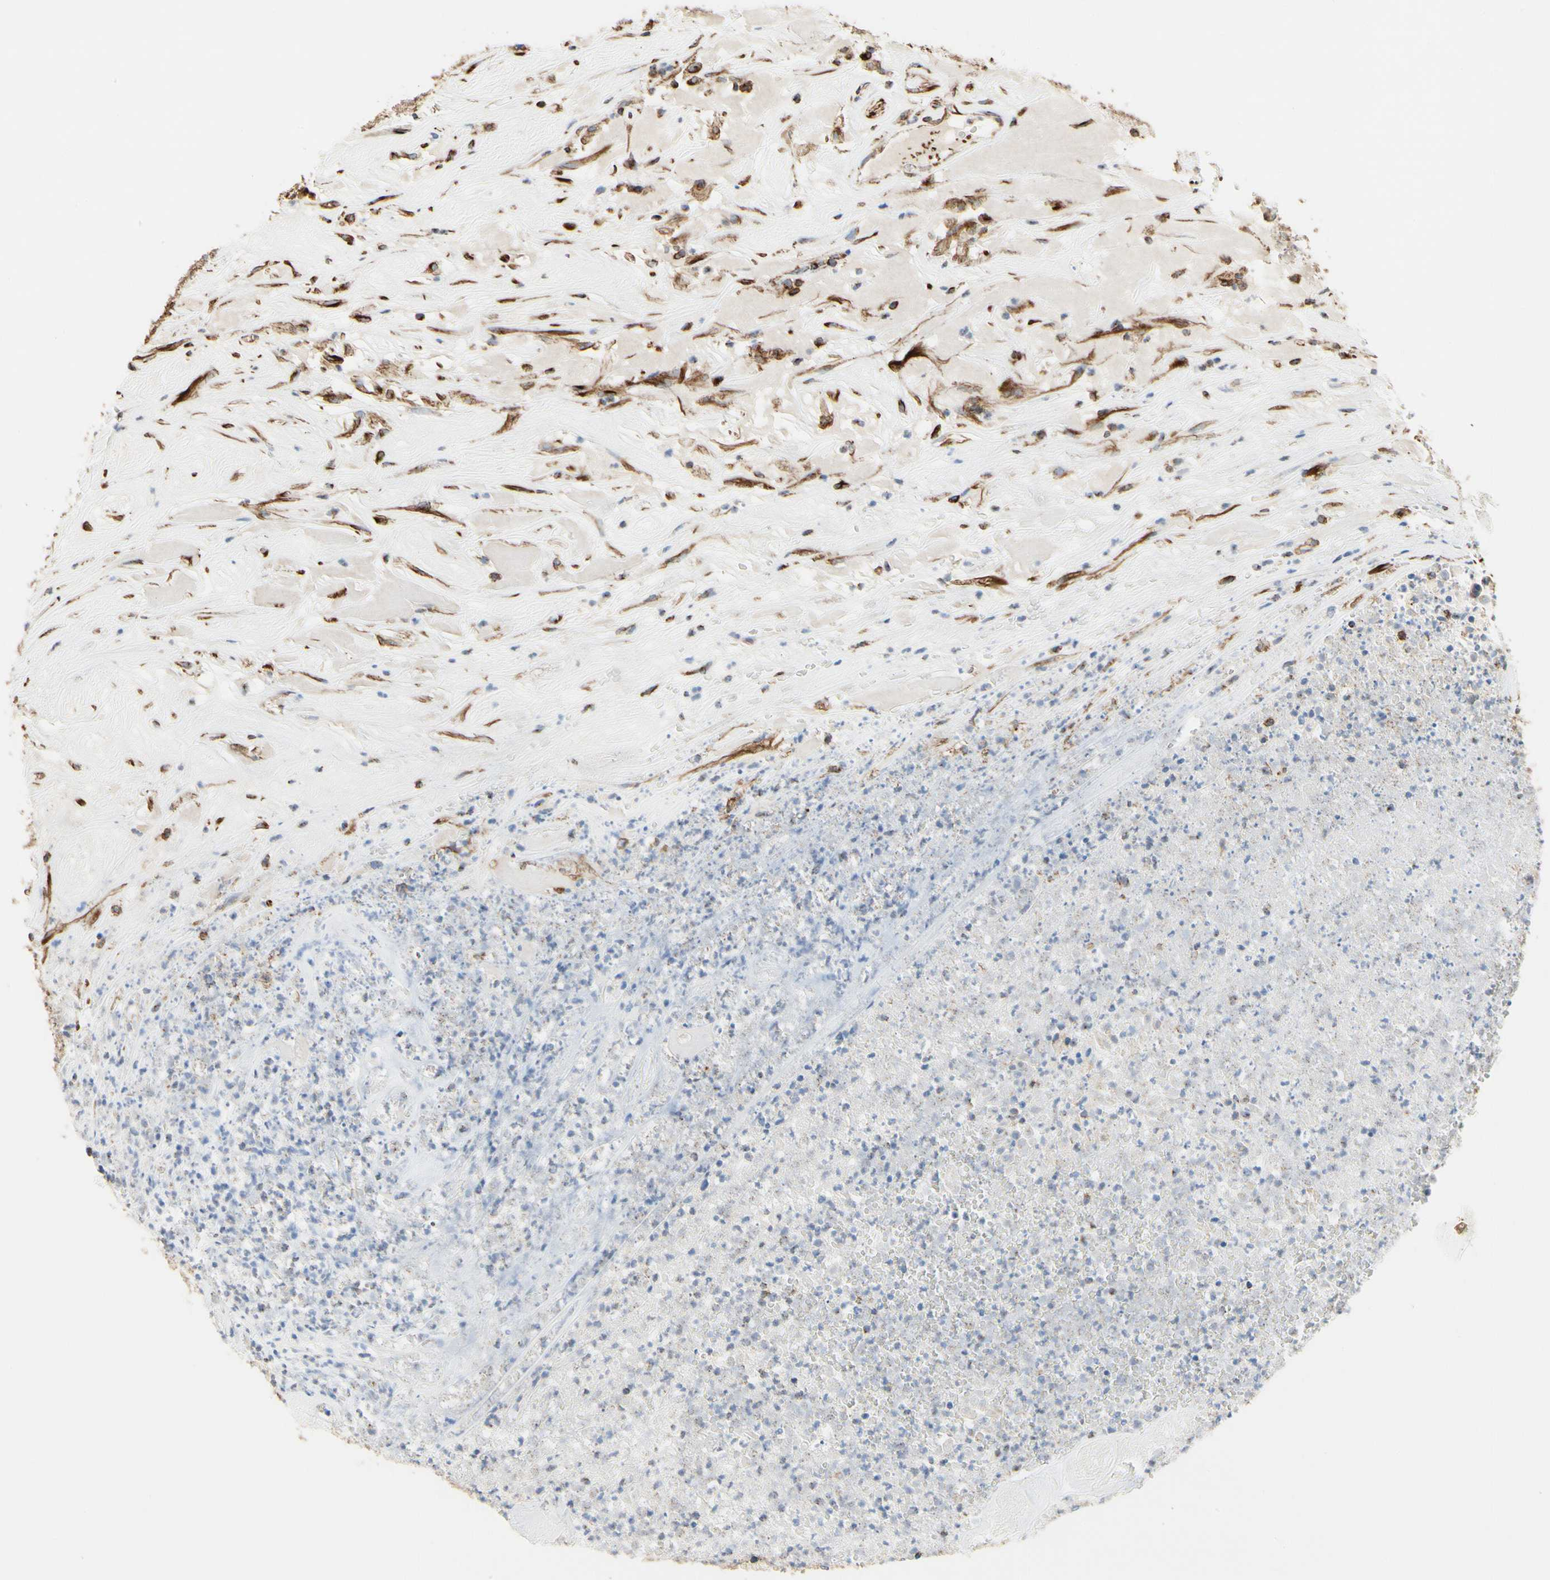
{"staining": {"intensity": "negative", "quantity": "none", "location": "none"}, "tissue": "urothelial cancer", "cell_type": "Tumor cells", "image_type": "cancer", "snomed": [{"axis": "morphology", "description": "Urothelial carcinoma, High grade"}, {"axis": "topography", "description": "Urinary bladder"}], "caption": "A histopathology image of high-grade urothelial carcinoma stained for a protein exhibits no brown staining in tumor cells.", "gene": "TUBA1A", "patient": {"sex": "male", "age": 66}}